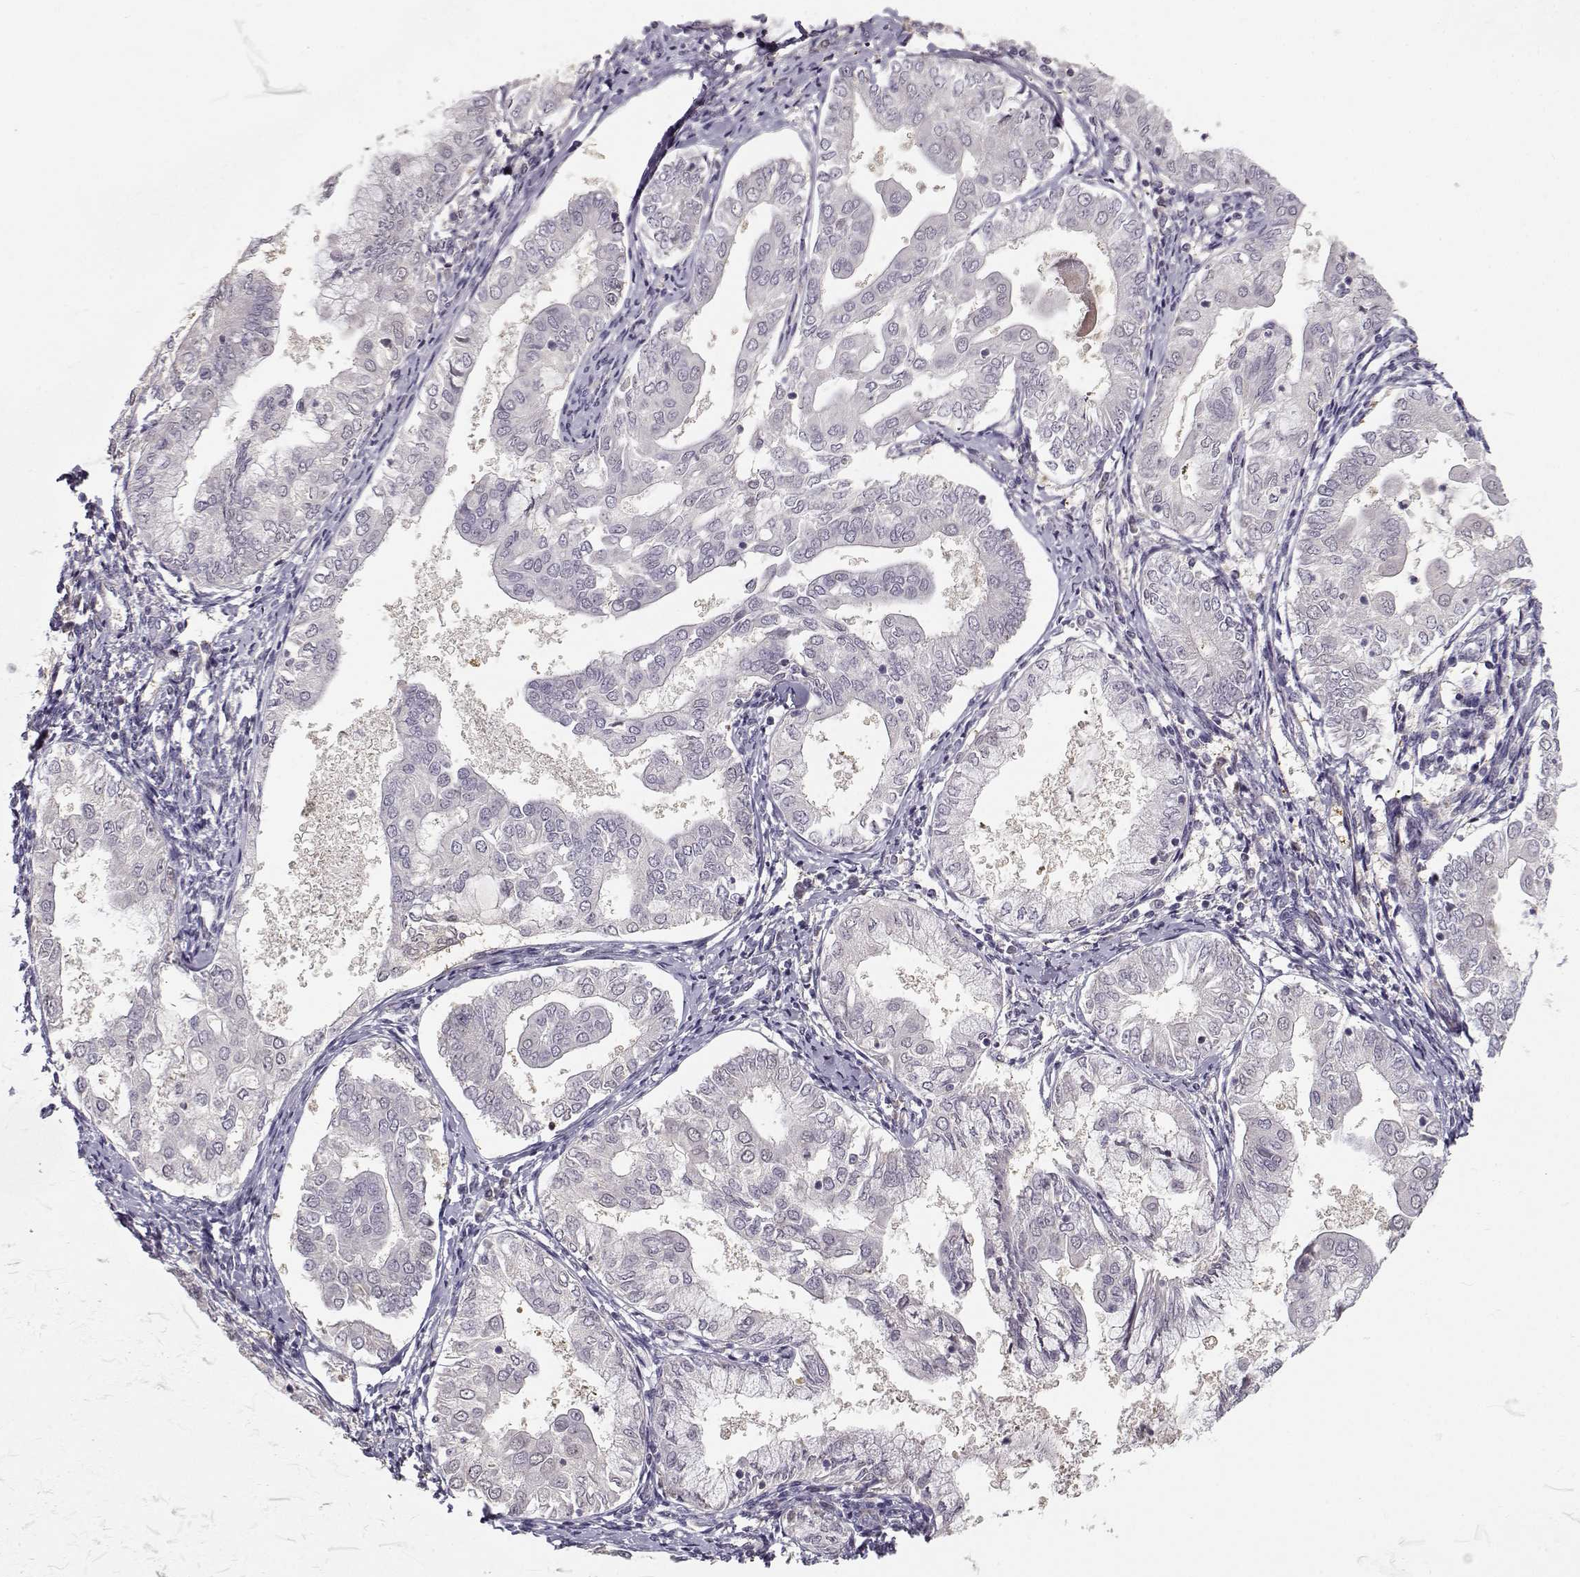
{"staining": {"intensity": "negative", "quantity": "none", "location": "none"}, "tissue": "endometrial cancer", "cell_type": "Tumor cells", "image_type": "cancer", "snomed": [{"axis": "morphology", "description": "Adenocarcinoma, NOS"}, {"axis": "topography", "description": "Endometrium"}], "caption": "A micrograph of human adenocarcinoma (endometrial) is negative for staining in tumor cells.", "gene": "RGS9BP", "patient": {"sex": "female", "age": 68}}